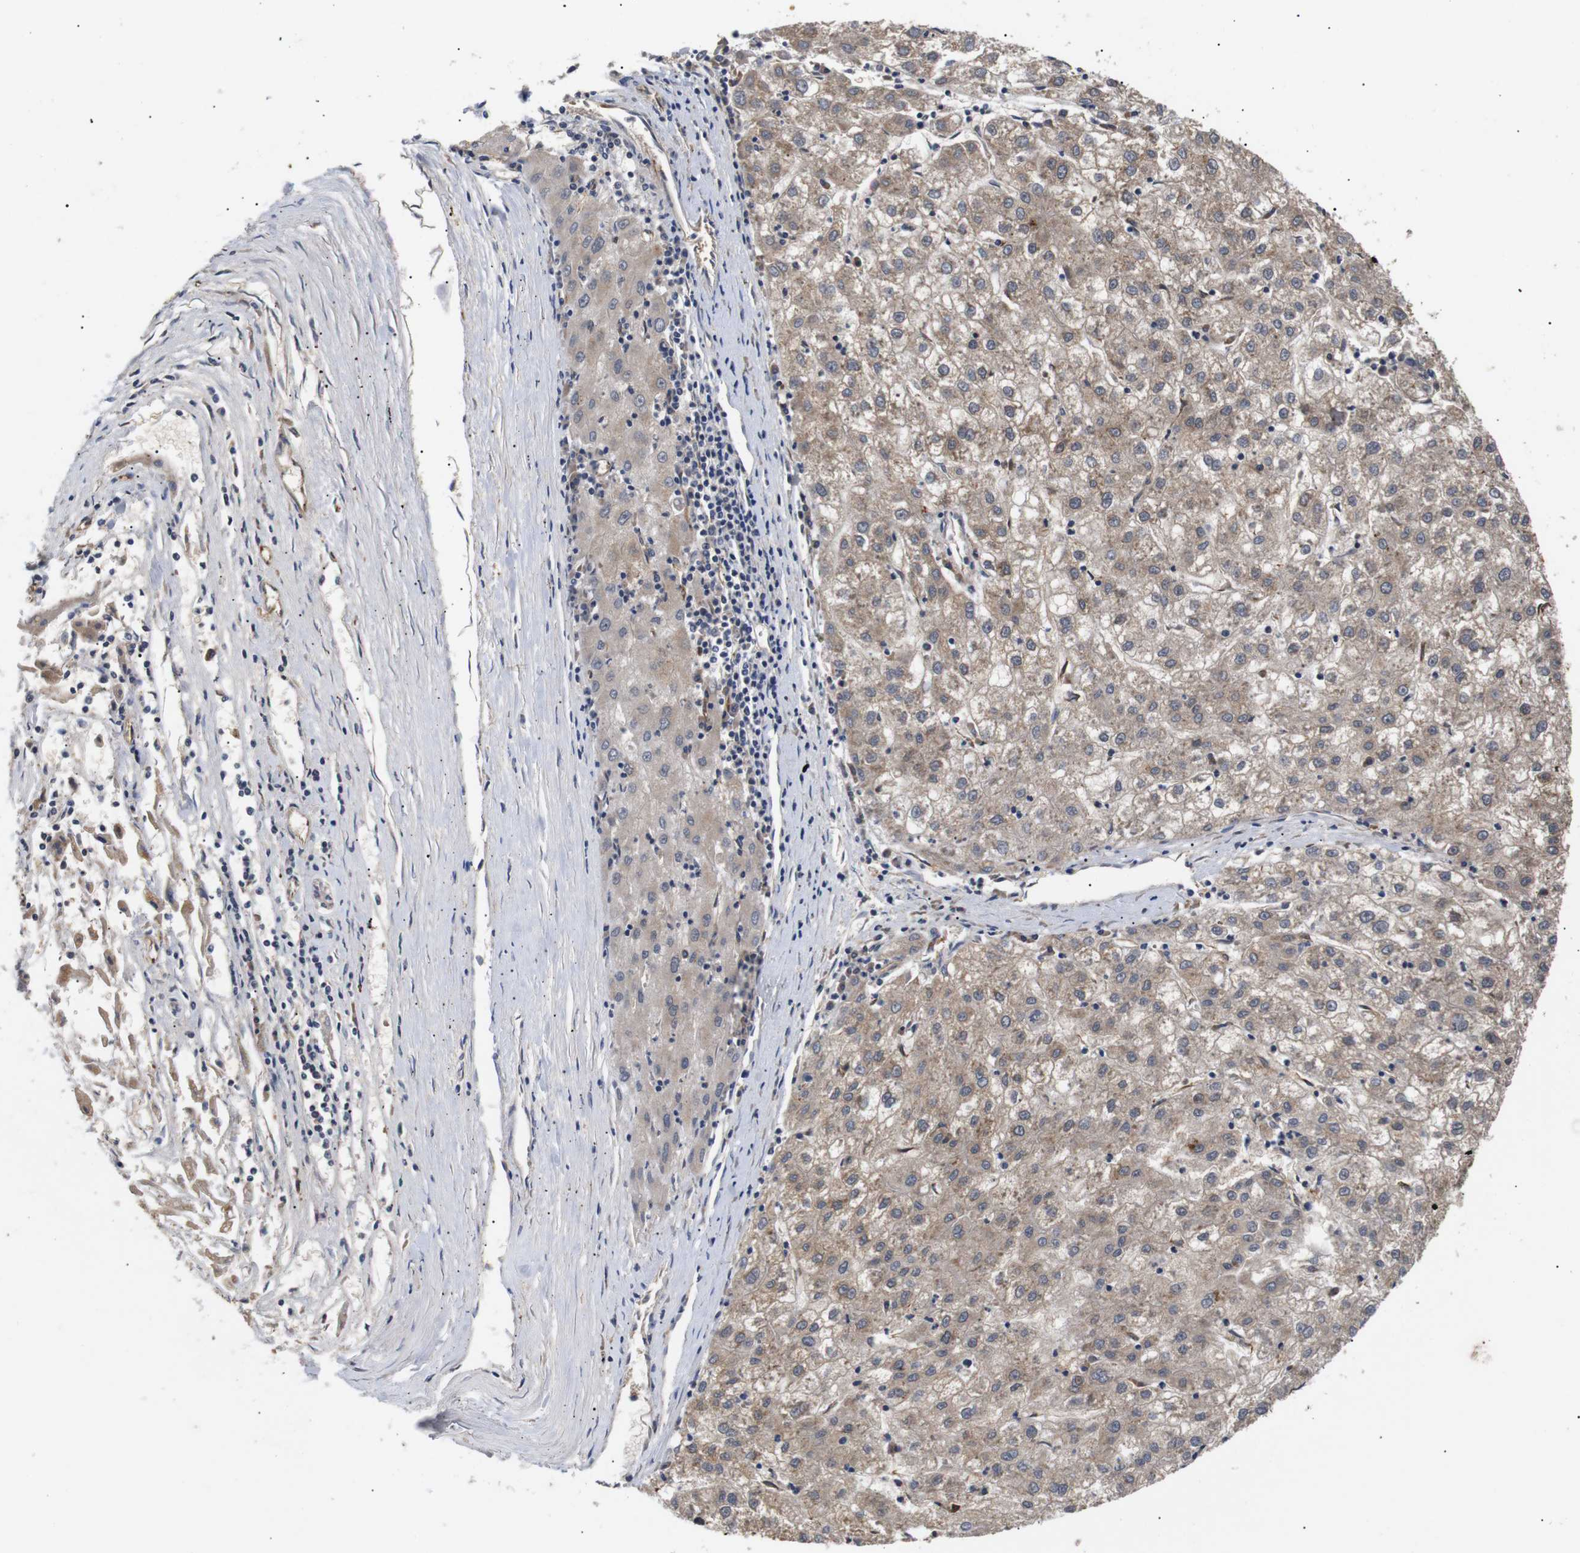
{"staining": {"intensity": "weak", "quantity": ">75%", "location": "cytoplasmic/membranous"}, "tissue": "liver cancer", "cell_type": "Tumor cells", "image_type": "cancer", "snomed": [{"axis": "morphology", "description": "Carcinoma, Hepatocellular, NOS"}, {"axis": "topography", "description": "Liver"}], "caption": "This is an image of immunohistochemistry staining of liver cancer (hepatocellular carcinoma), which shows weak staining in the cytoplasmic/membranous of tumor cells.", "gene": "RIPK1", "patient": {"sex": "male", "age": 72}}